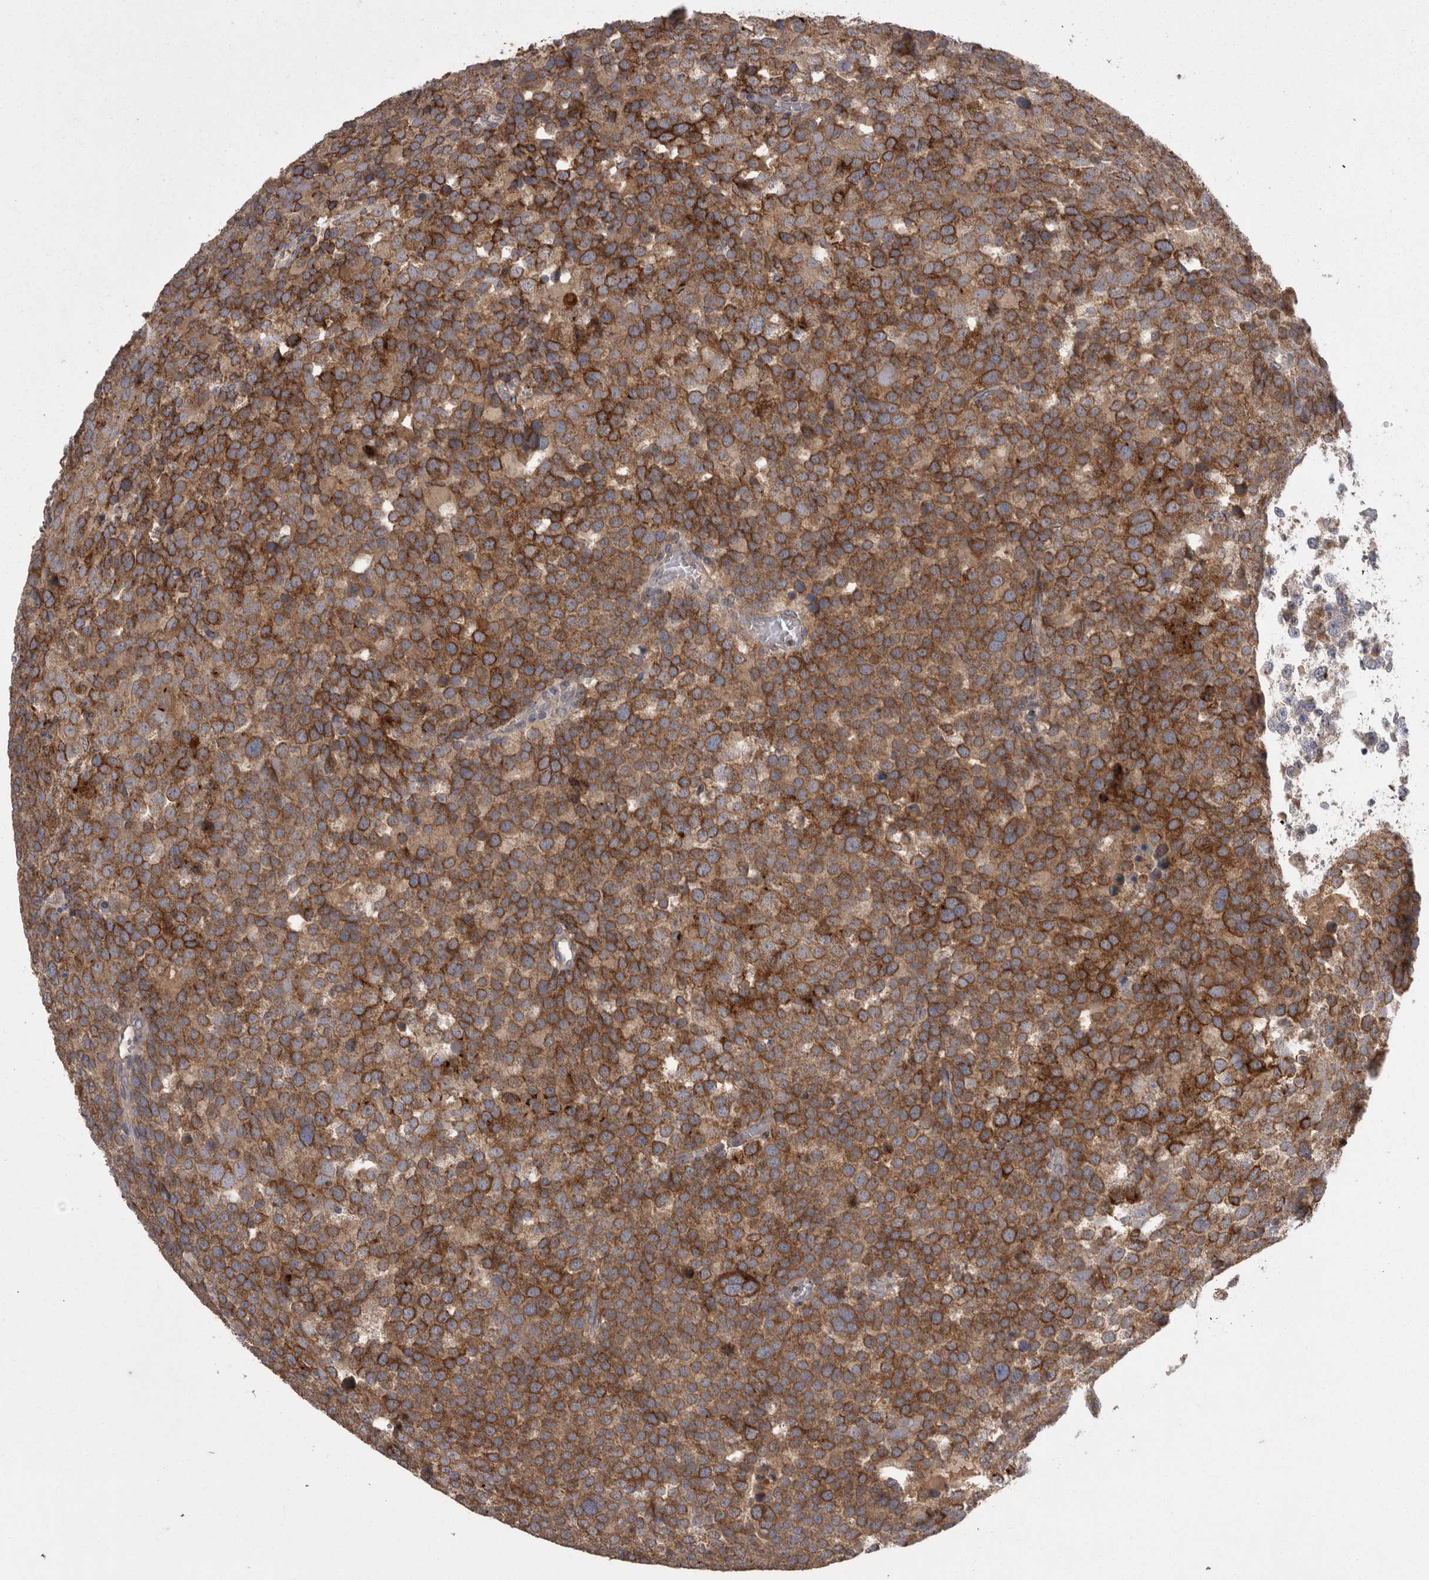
{"staining": {"intensity": "moderate", "quantity": ">75%", "location": "cytoplasmic/membranous"}, "tissue": "testis cancer", "cell_type": "Tumor cells", "image_type": "cancer", "snomed": [{"axis": "morphology", "description": "Seminoma, NOS"}, {"axis": "topography", "description": "Testis"}], "caption": "Brown immunohistochemical staining in human testis seminoma shows moderate cytoplasmic/membranous staining in approximately >75% of tumor cells.", "gene": "PCM1", "patient": {"sex": "male", "age": 71}}